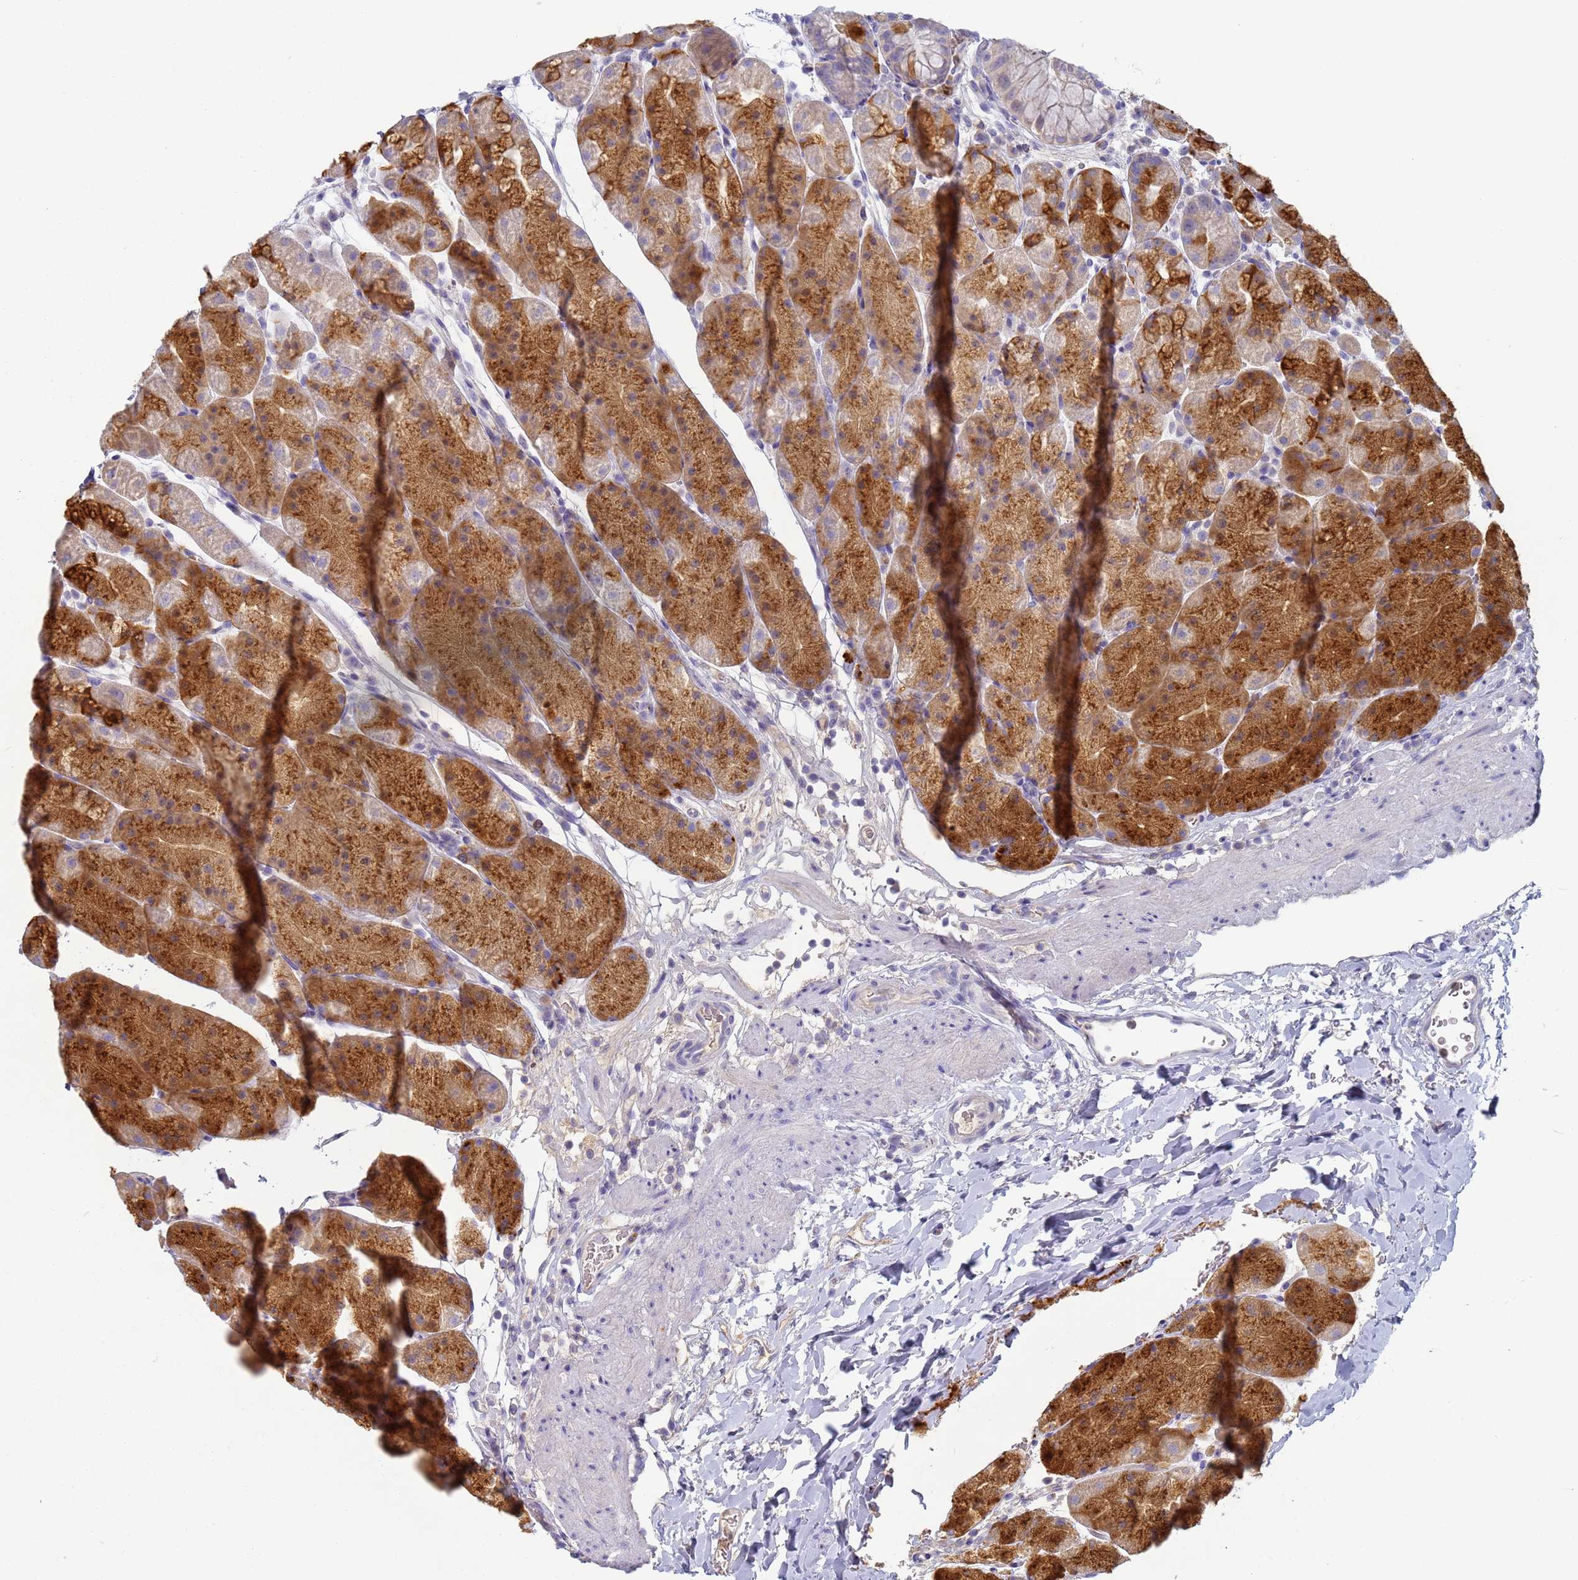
{"staining": {"intensity": "strong", "quantity": "25%-75%", "location": "cytoplasmic/membranous"}, "tissue": "stomach", "cell_type": "Glandular cells", "image_type": "normal", "snomed": [{"axis": "morphology", "description": "Normal tissue, NOS"}, {"axis": "topography", "description": "Stomach, upper"}, {"axis": "topography", "description": "Stomach, lower"}], "caption": "Immunohistochemical staining of normal stomach shows 25%-75% levels of strong cytoplasmic/membranous protein expression in approximately 25%-75% of glandular cells.", "gene": "CR1", "patient": {"sex": "male", "age": 67}}